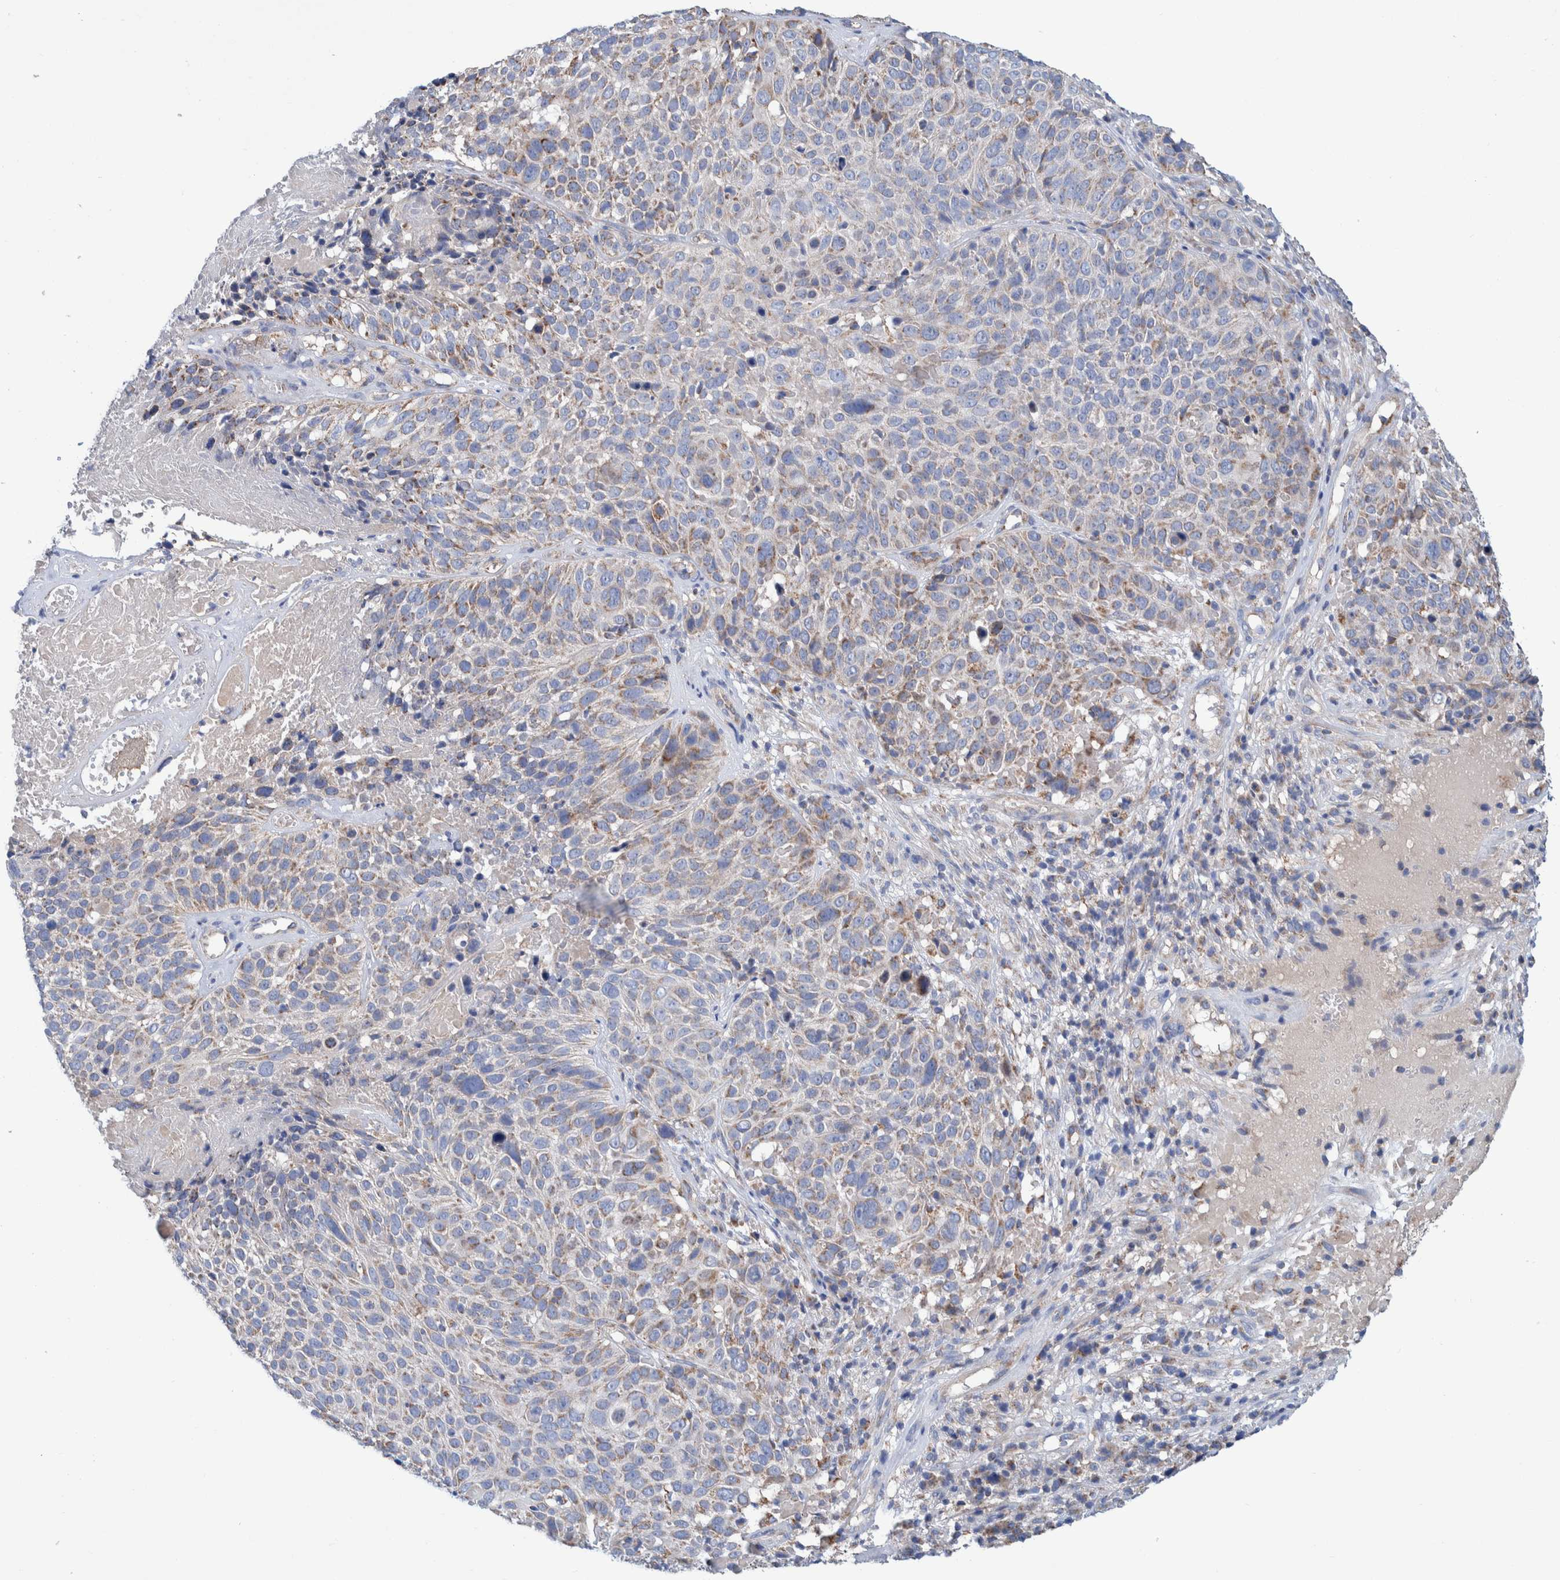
{"staining": {"intensity": "moderate", "quantity": "25%-75%", "location": "cytoplasmic/membranous"}, "tissue": "cervical cancer", "cell_type": "Tumor cells", "image_type": "cancer", "snomed": [{"axis": "morphology", "description": "Squamous cell carcinoma, NOS"}, {"axis": "topography", "description": "Cervix"}], "caption": "An IHC image of neoplastic tissue is shown. Protein staining in brown highlights moderate cytoplasmic/membranous positivity in cervical squamous cell carcinoma within tumor cells.", "gene": "DECR1", "patient": {"sex": "female", "age": 74}}